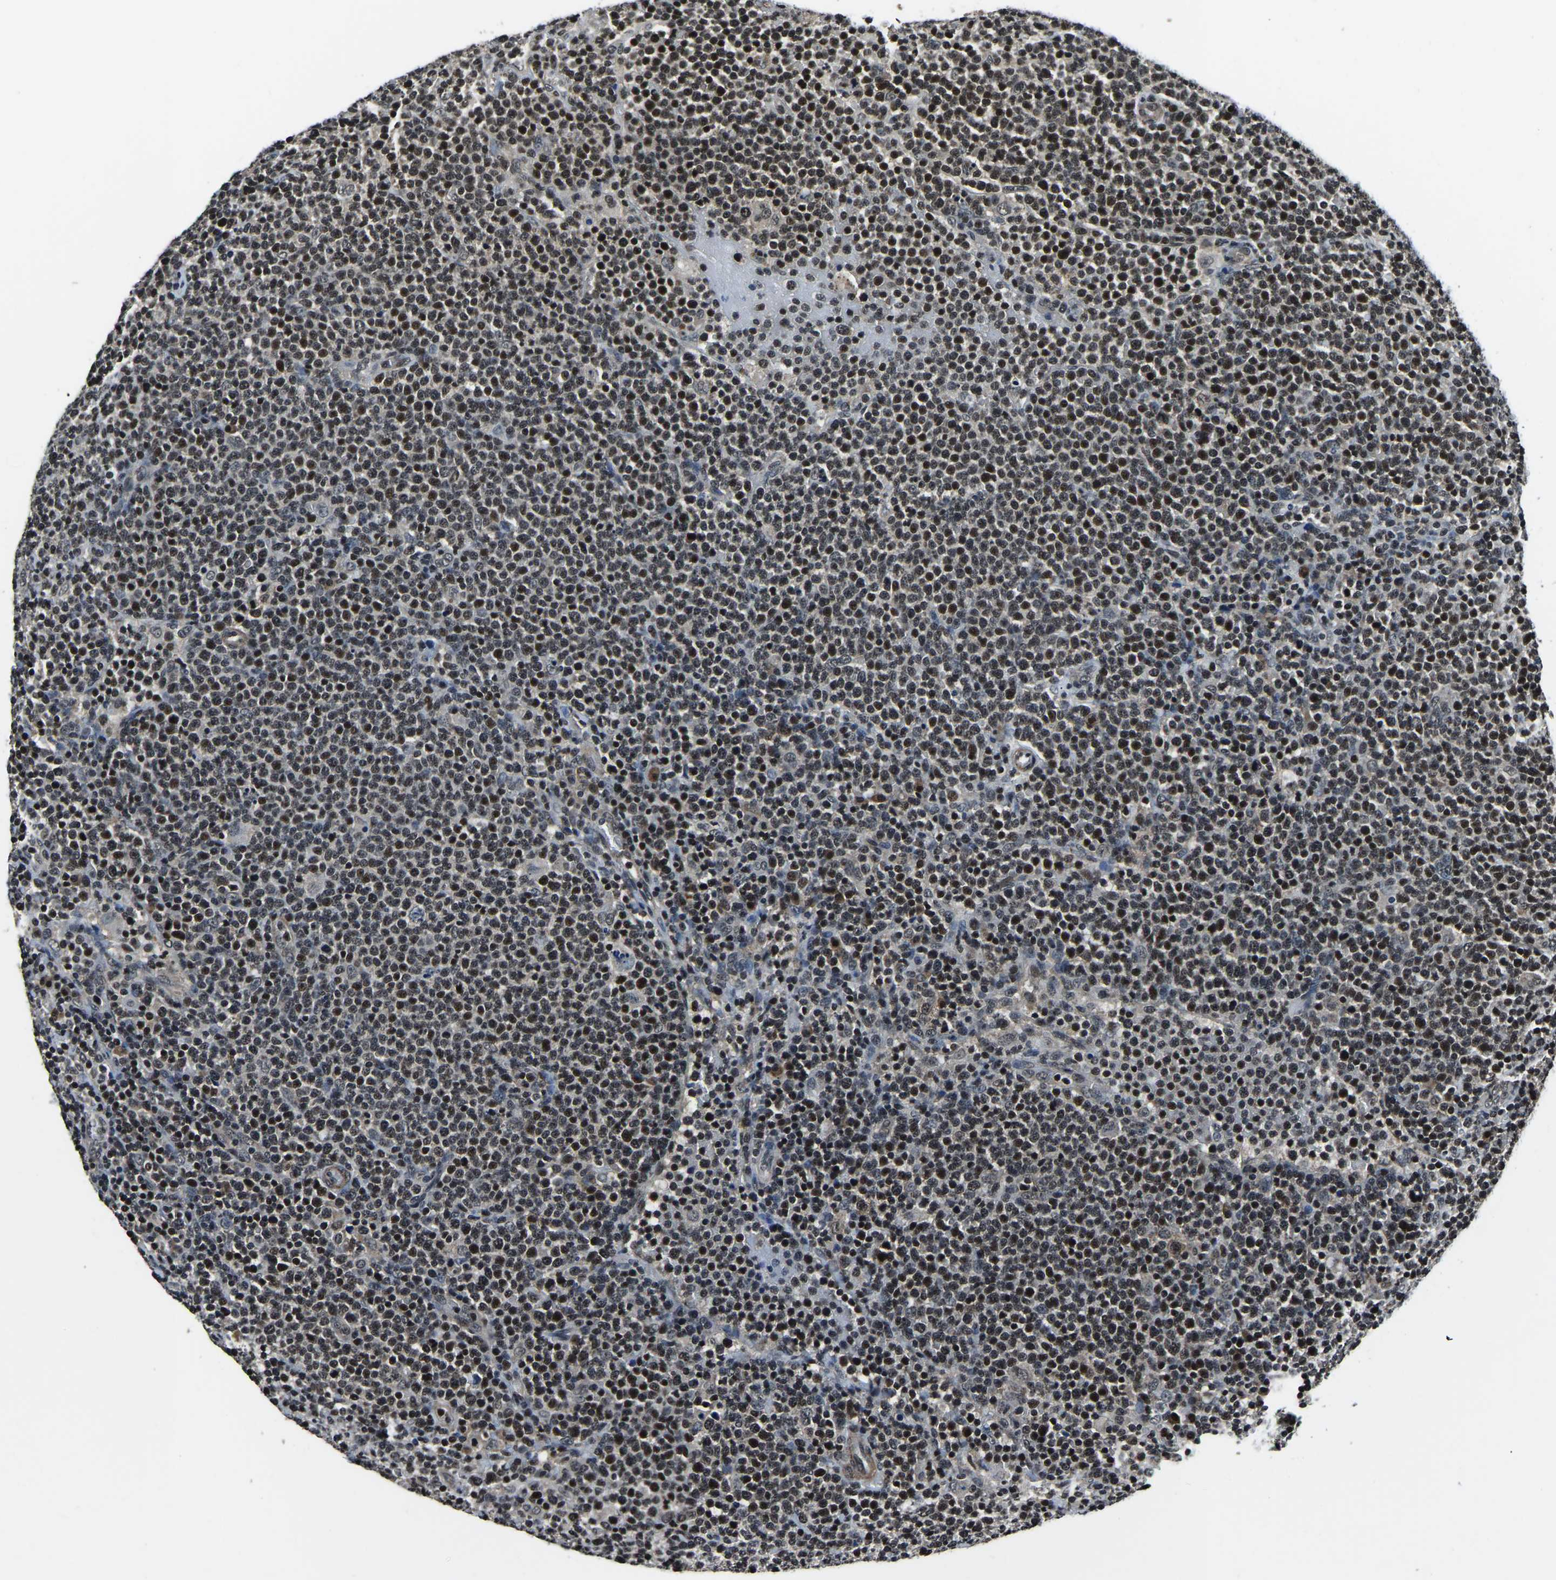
{"staining": {"intensity": "moderate", "quantity": ">75%", "location": "nuclear"}, "tissue": "lymphoma", "cell_type": "Tumor cells", "image_type": "cancer", "snomed": [{"axis": "morphology", "description": "Malignant lymphoma, non-Hodgkin's type, High grade"}, {"axis": "topography", "description": "Lymph node"}], "caption": "This is a micrograph of immunohistochemistry (IHC) staining of lymphoma, which shows moderate staining in the nuclear of tumor cells.", "gene": "ANKIB1", "patient": {"sex": "male", "age": 61}}